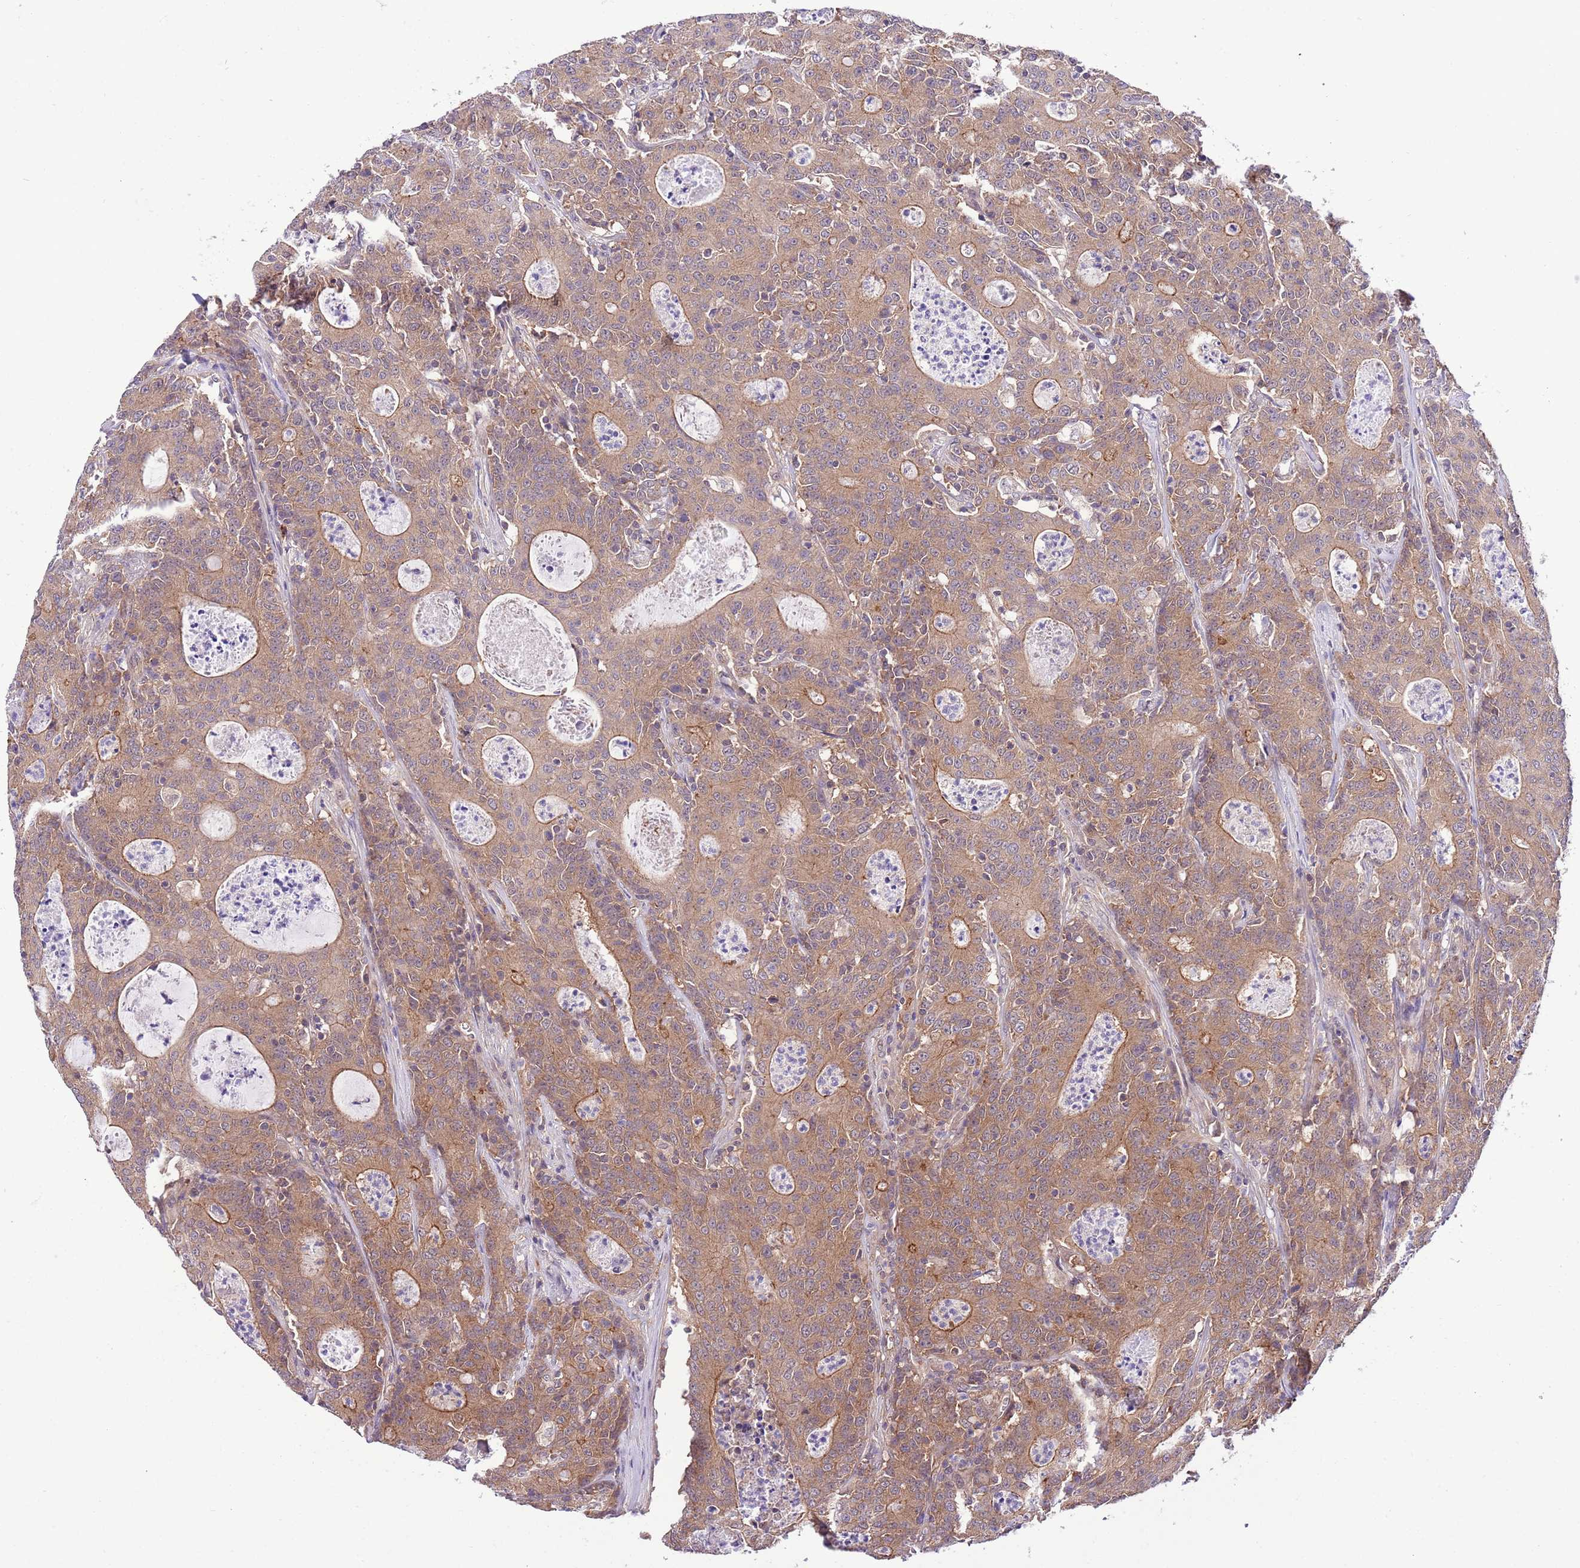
{"staining": {"intensity": "moderate", "quantity": ">75%", "location": "cytoplasmic/membranous"}, "tissue": "colorectal cancer", "cell_type": "Tumor cells", "image_type": "cancer", "snomed": [{"axis": "morphology", "description": "Adenocarcinoma, NOS"}, {"axis": "topography", "description": "Colon"}], "caption": "Colorectal cancer (adenocarcinoma) stained for a protein shows moderate cytoplasmic/membranous positivity in tumor cells.", "gene": "DONSON", "patient": {"sex": "male", "age": 83}}